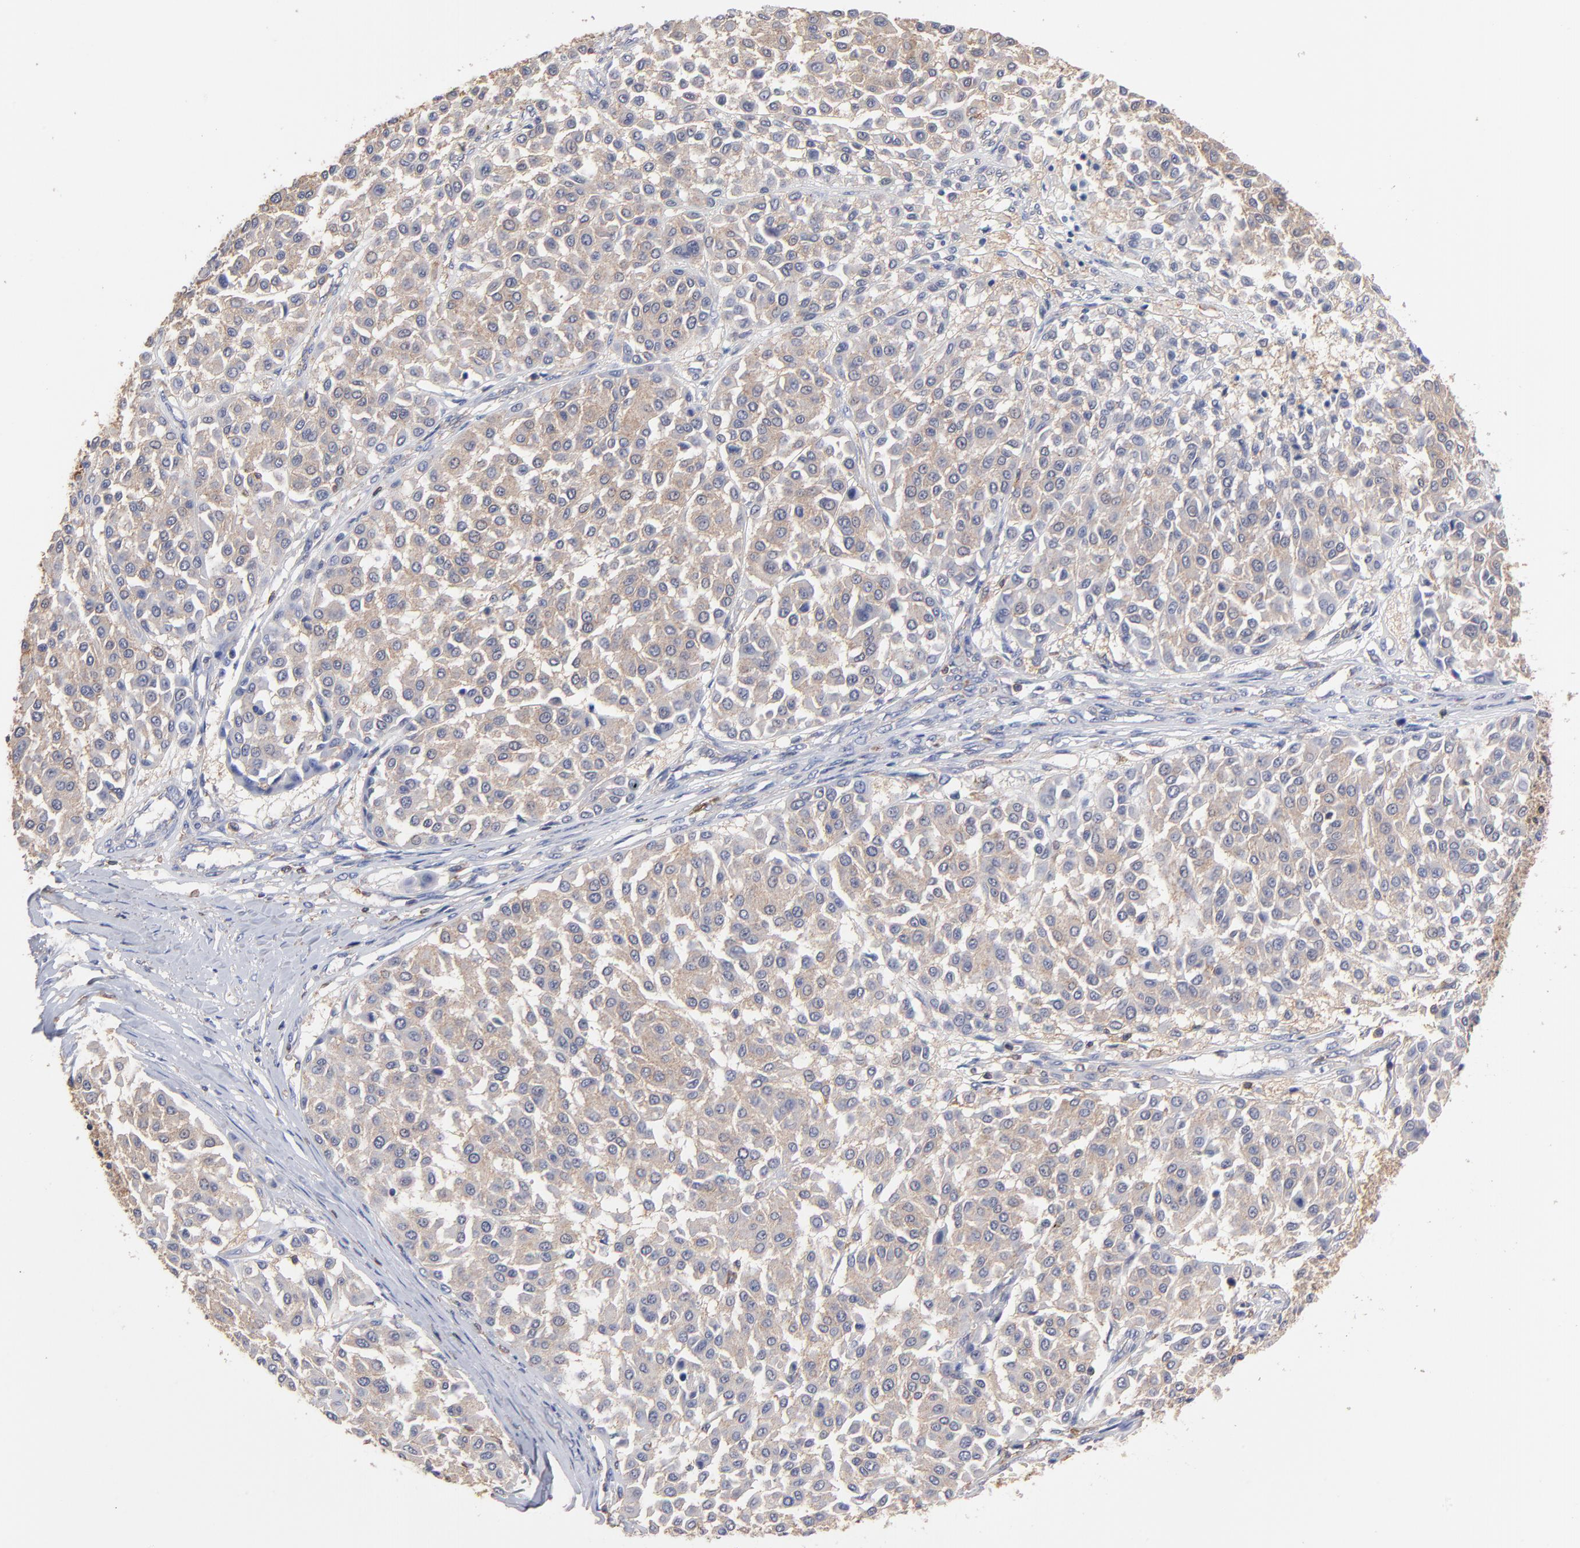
{"staining": {"intensity": "moderate", "quantity": ">75%", "location": "cytoplasmic/membranous"}, "tissue": "melanoma", "cell_type": "Tumor cells", "image_type": "cancer", "snomed": [{"axis": "morphology", "description": "Malignant melanoma, Metastatic site"}, {"axis": "topography", "description": "Soft tissue"}], "caption": "A brown stain shows moderate cytoplasmic/membranous expression of a protein in malignant melanoma (metastatic site) tumor cells.", "gene": "ASL", "patient": {"sex": "male", "age": 41}}